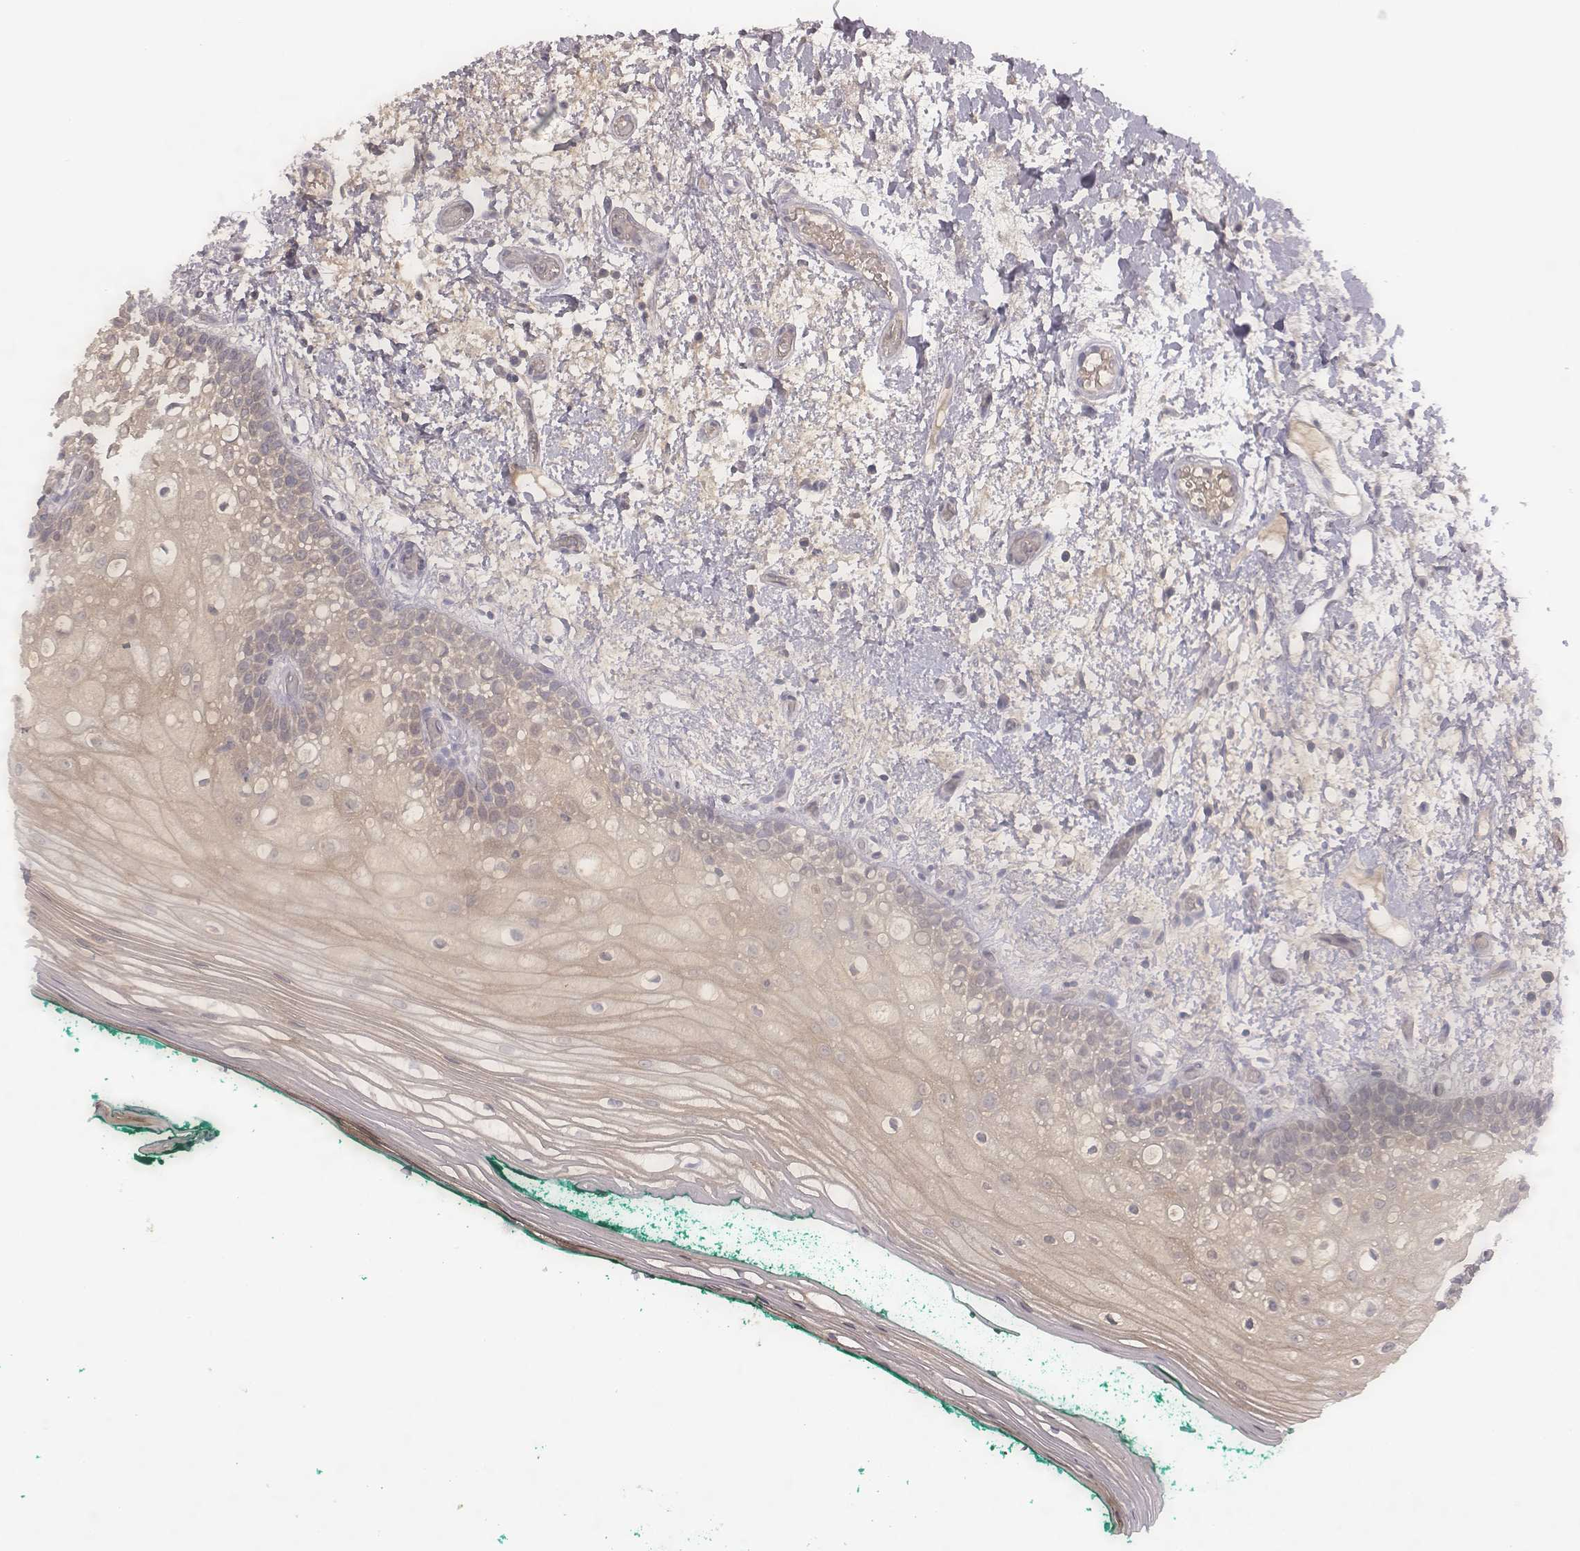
{"staining": {"intensity": "weak", "quantity": "25%-75%", "location": "cytoplasmic/membranous"}, "tissue": "oral mucosa", "cell_type": "Squamous epithelial cells", "image_type": "normal", "snomed": [{"axis": "morphology", "description": "Normal tissue, NOS"}, {"axis": "topography", "description": "Oral tissue"}], "caption": "A high-resolution image shows immunohistochemistry (IHC) staining of benign oral mucosa, which exhibits weak cytoplasmic/membranous staining in about 25%-75% of squamous epithelial cells. (DAB (3,3'-diaminobenzidine) IHC with brightfield microscopy, high magnification).", "gene": "TLX3", "patient": {"sex": "female", "age": 83}}